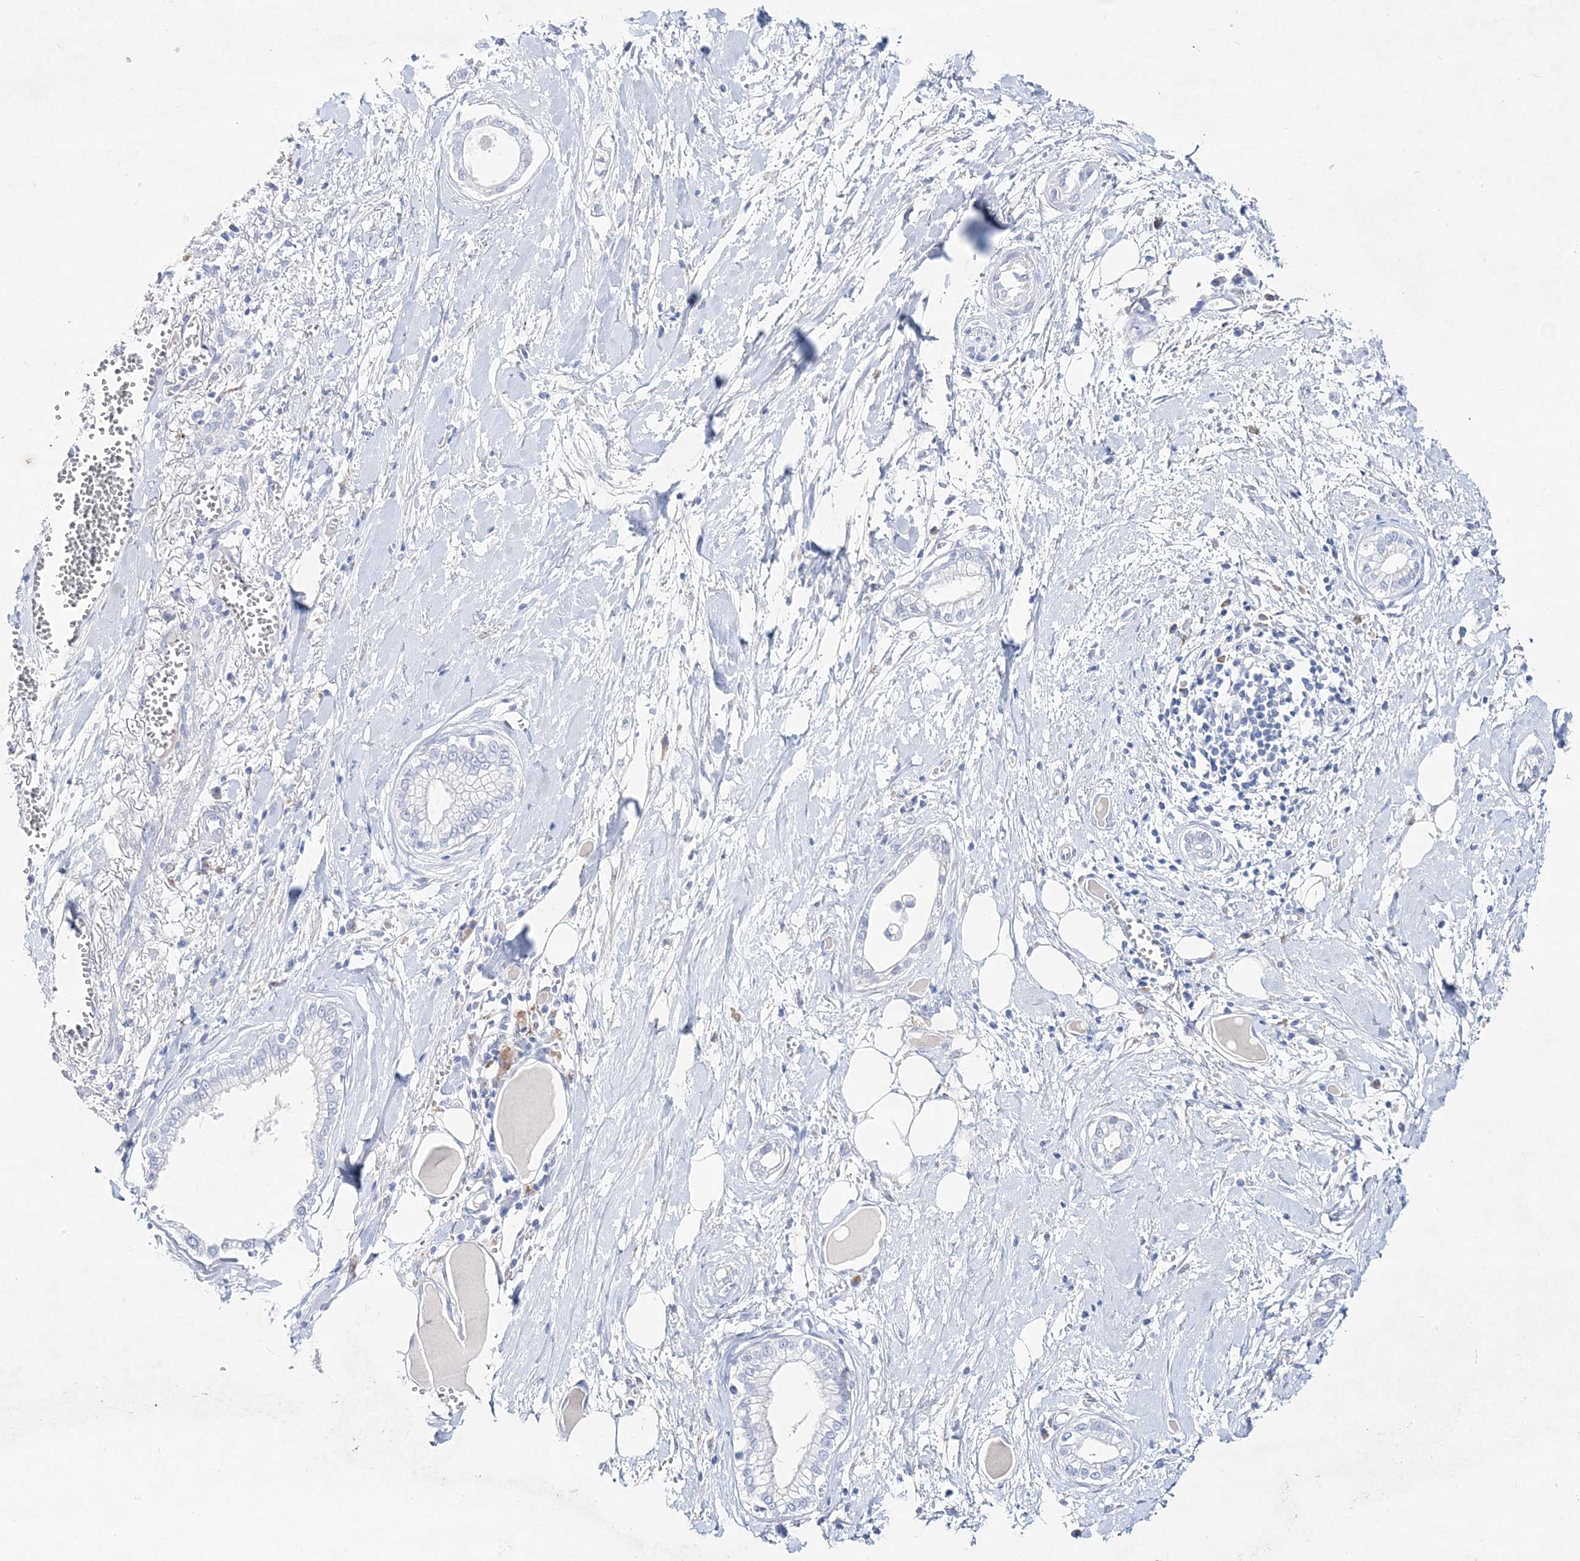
{"staining": {"intensity": "negative", "quantity": "none", "location": "none"}, "tissue": "pancreatic cancer", "cell_type": "Tumor cells", "image_type": "cancer", "snomed": [{"axis": "morphology", "description": "Adenocarcinoma, NOS"}, {"axis": "topography", "description": "Pancreas"}], "caption": "Immunohistochemistry (IHC) micrograph of human adenocarcinoma (pancreatic) stained for a protein (brown), which shows no expression in tumor cells.", "gene": "SPINK7", "patient": {"sex": "male", "age": 68}}